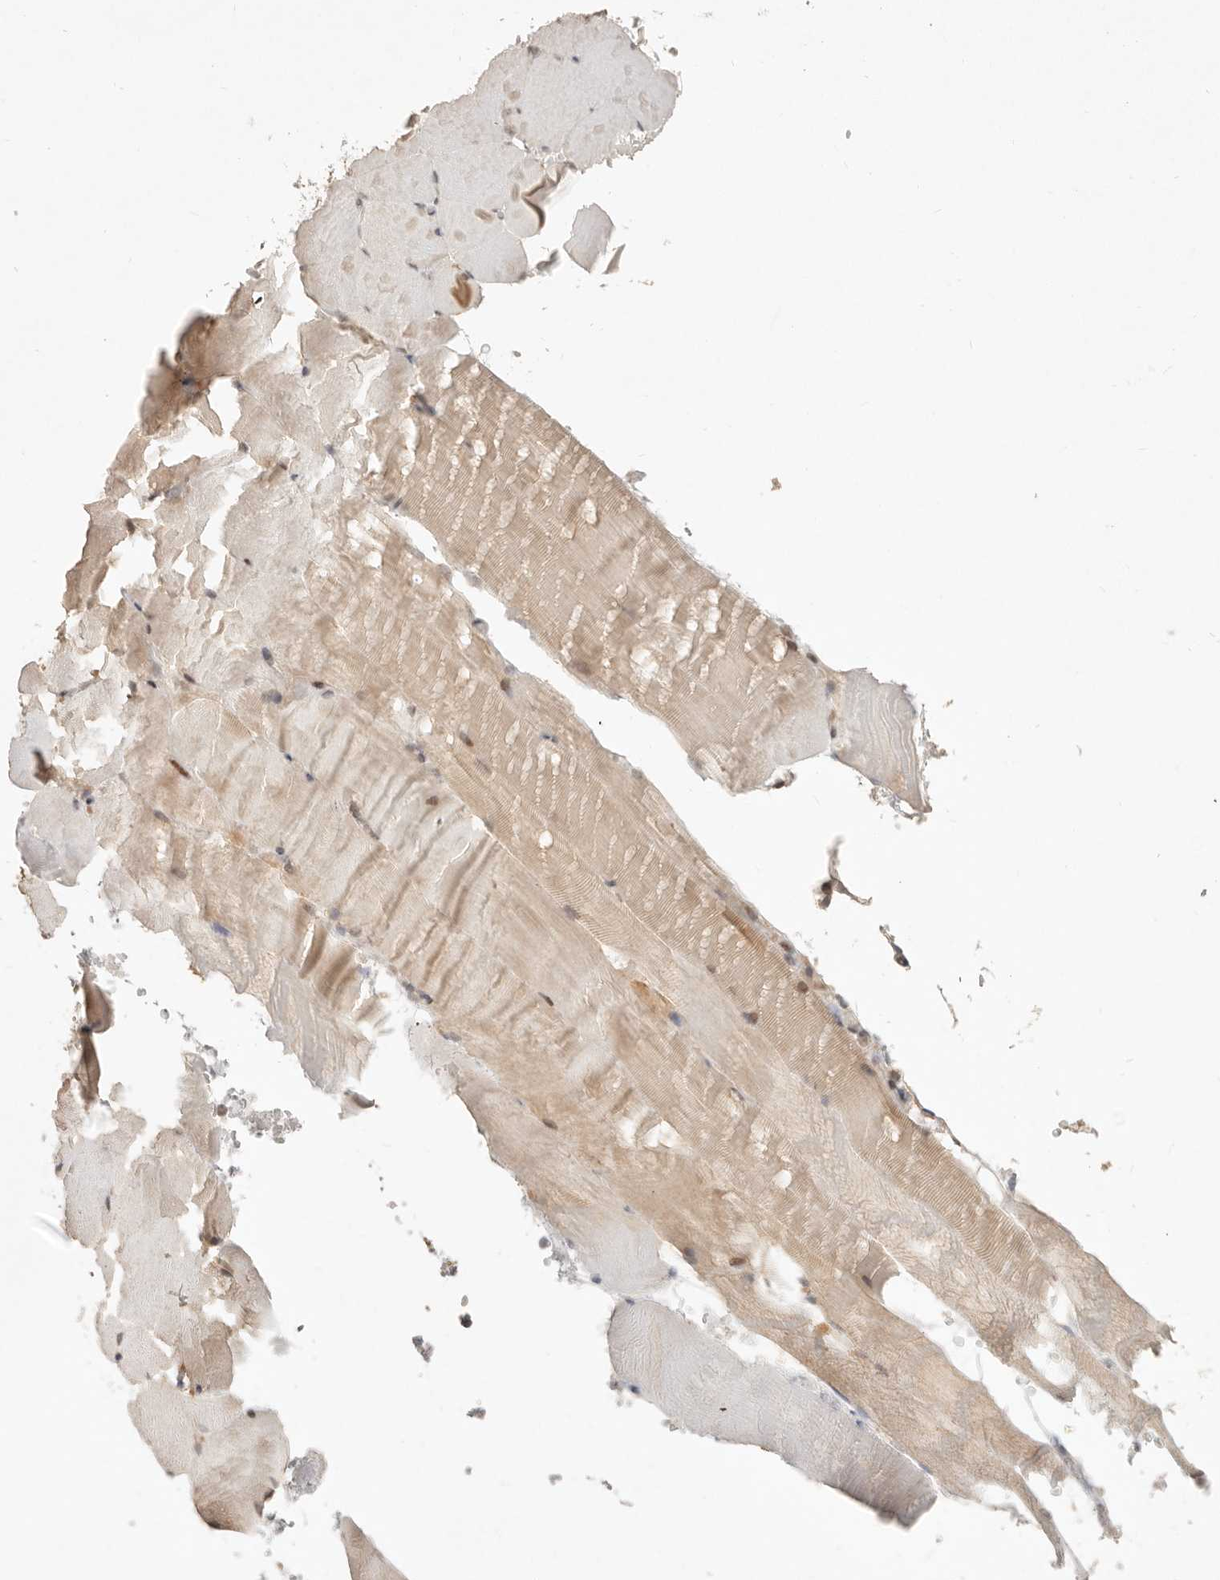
{"staining": {"intensity": "weak", "quantity": "<25%", "location": "cytoplasmic/membranous,nuclear"}, "tissue": "skeletal muscle", "cell_type": "Myocytes", "image_type": "normal", "snomed": [{"axis": "morphology", "description": "Normal tissue, NOS"}, {"axis": "topography", "description": "Skeletal muscle"}, {"axis": "topography", "description": "Parathyroid gland"}], "caption": "Immunohistochemistry (IHC) image of unremarkable skeletal muscle: skeletal muscle stained with DAB (3,3'-diaminobenzidine) reveals no significant protein expression in myocytes. Nuclei are stained in blue.", "gene": "NPAS2", "patient": {"sex": "female", "age": 37}}